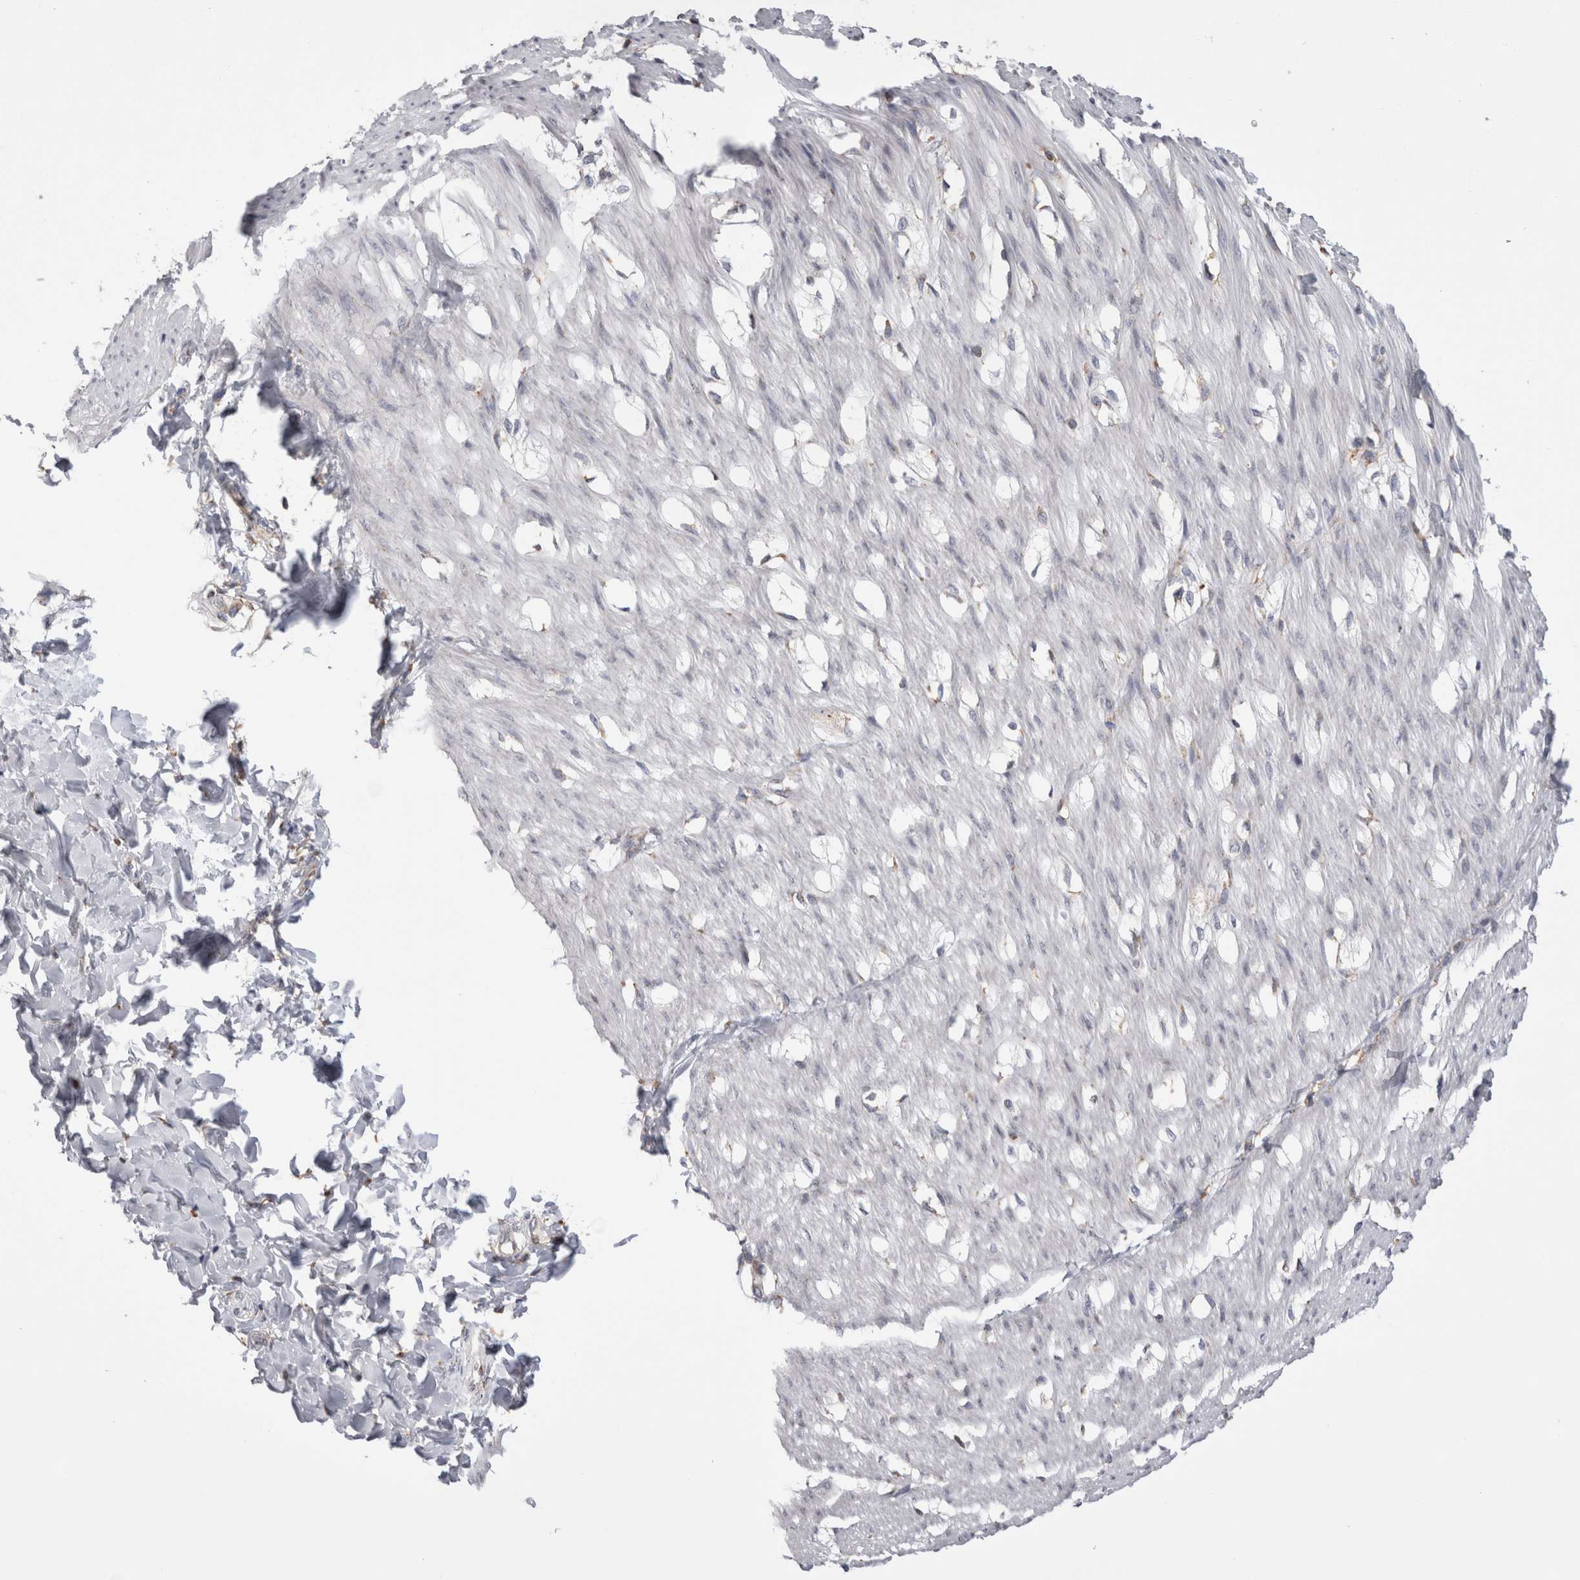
{"staining": {"intensity": "negative", "quantity": "none", "location": "none"}, "tissue": "smooth muscle", "cell_type": "Smooth muscle cells", "image_type": "normal", "snomed": [{"axis": "morphology", "description": "Normal tissue, NOS"}, {"axis": "morphology", "description": "Adenocarcinoma, NOS"}, {"axis": "topography", "description": "Smooth muscle"}, {"axis": "topography", "description": "Colon"}], "caption": "Protein analysis of benign smooth muscle exhibits no significant staining in smooth muscle cells. Brightfield microscopy of IHC stained with DAB (3,3'-diaminobenzidine) (brown) and hematoxylin (blue), captured at high magnification.", "gene": "ZNF341", "patient": {"sex": "male", "age": 14}}